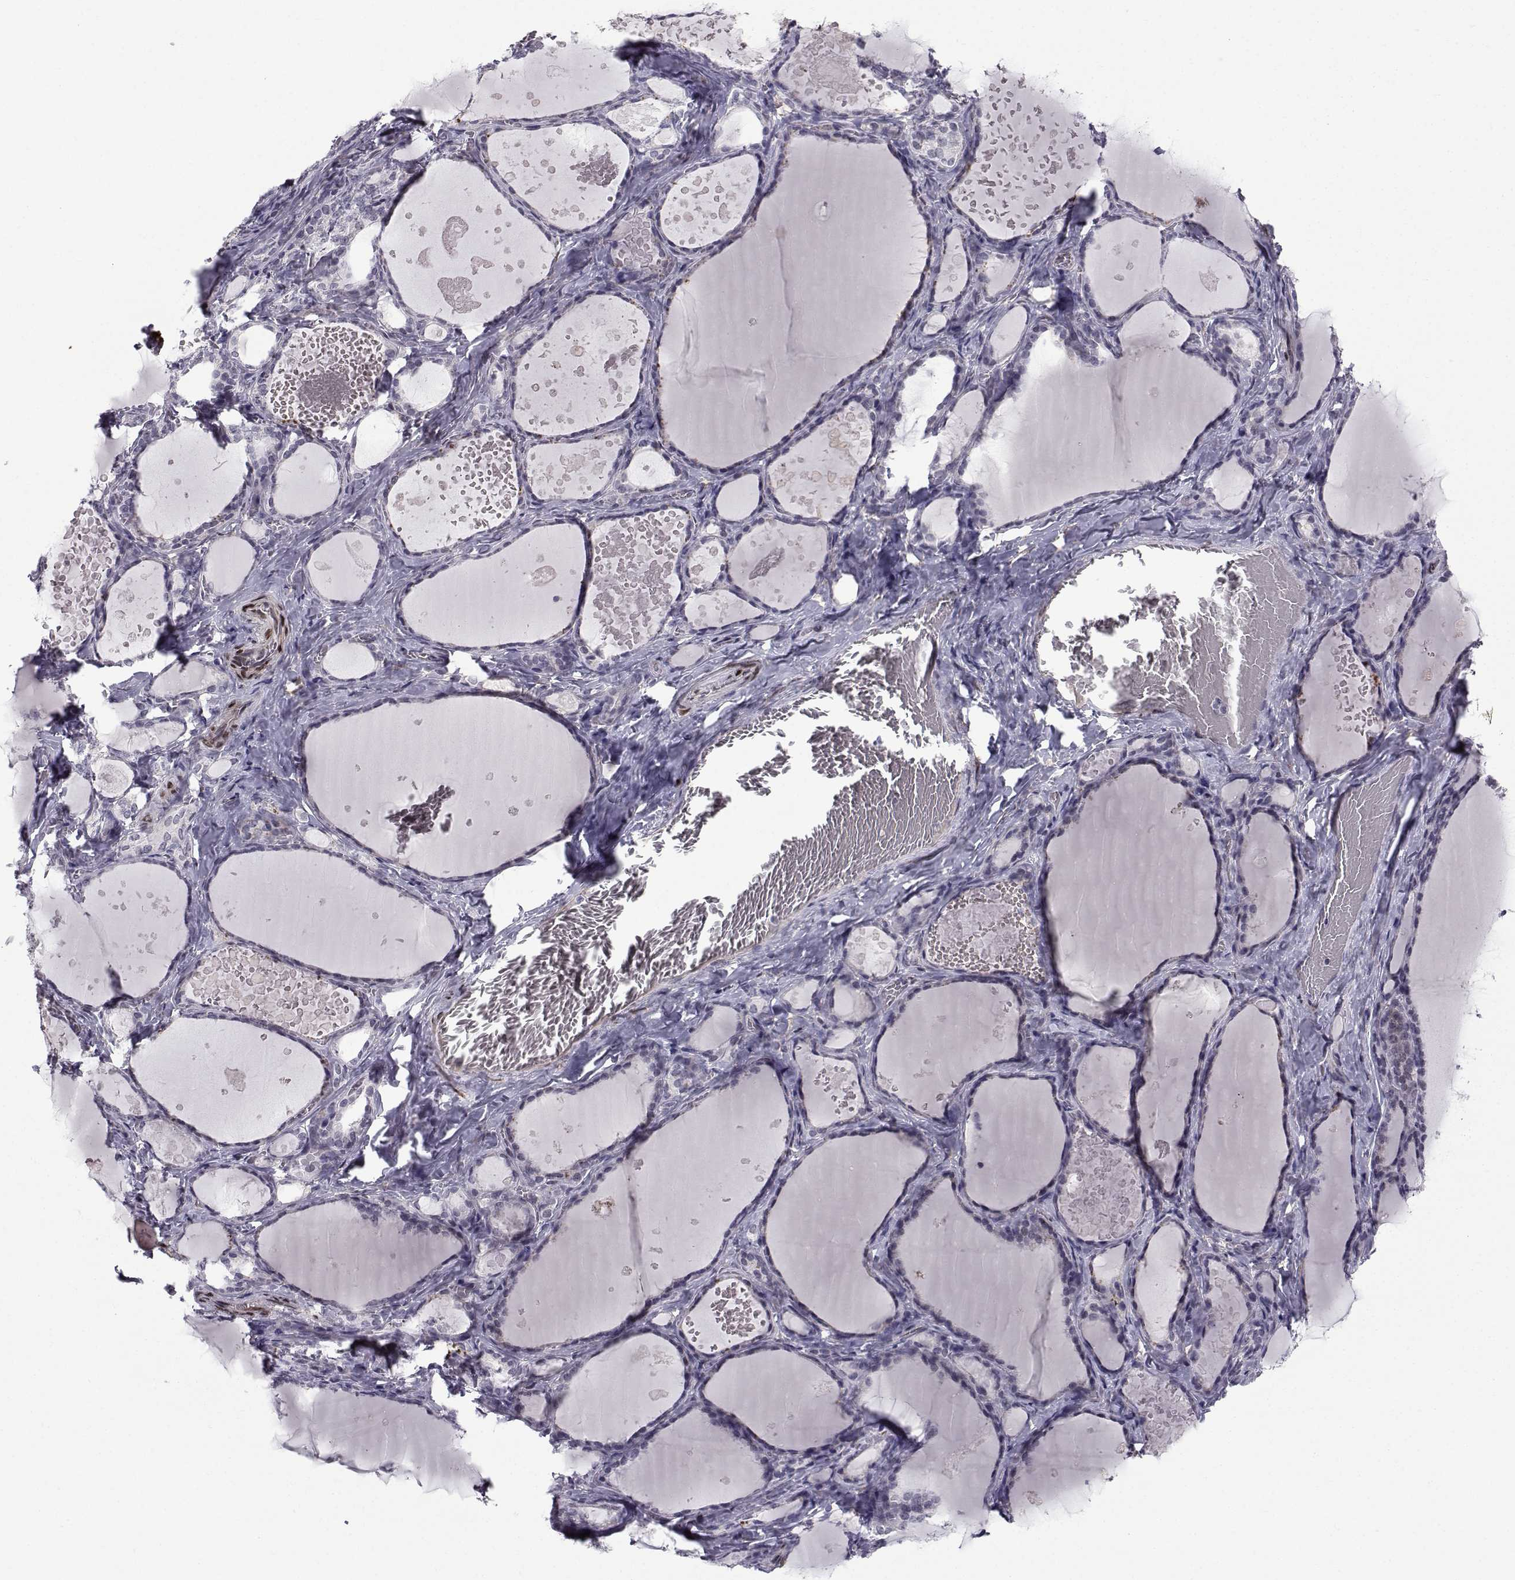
{"staining": {"intensity": "negative", "quantity": "none", "location": "none"}, "tissue": "thyroid gland", "cell_type": "Glandular cells", "image_type": "normal", "snomed": [{"axis": "morphology", "description": "Normal tissue, NOS"}, {"axis": "topography", "description": "Thyroid gland"}], "caption": "Immunohistochemistry (IHC) image of normal thyroid gland: human thyroid gland stained with DAB demonstrates no significant protein staining in glandular cells.", "gene": "RBM24", "patient": {"sex": "female", "age": 56}}